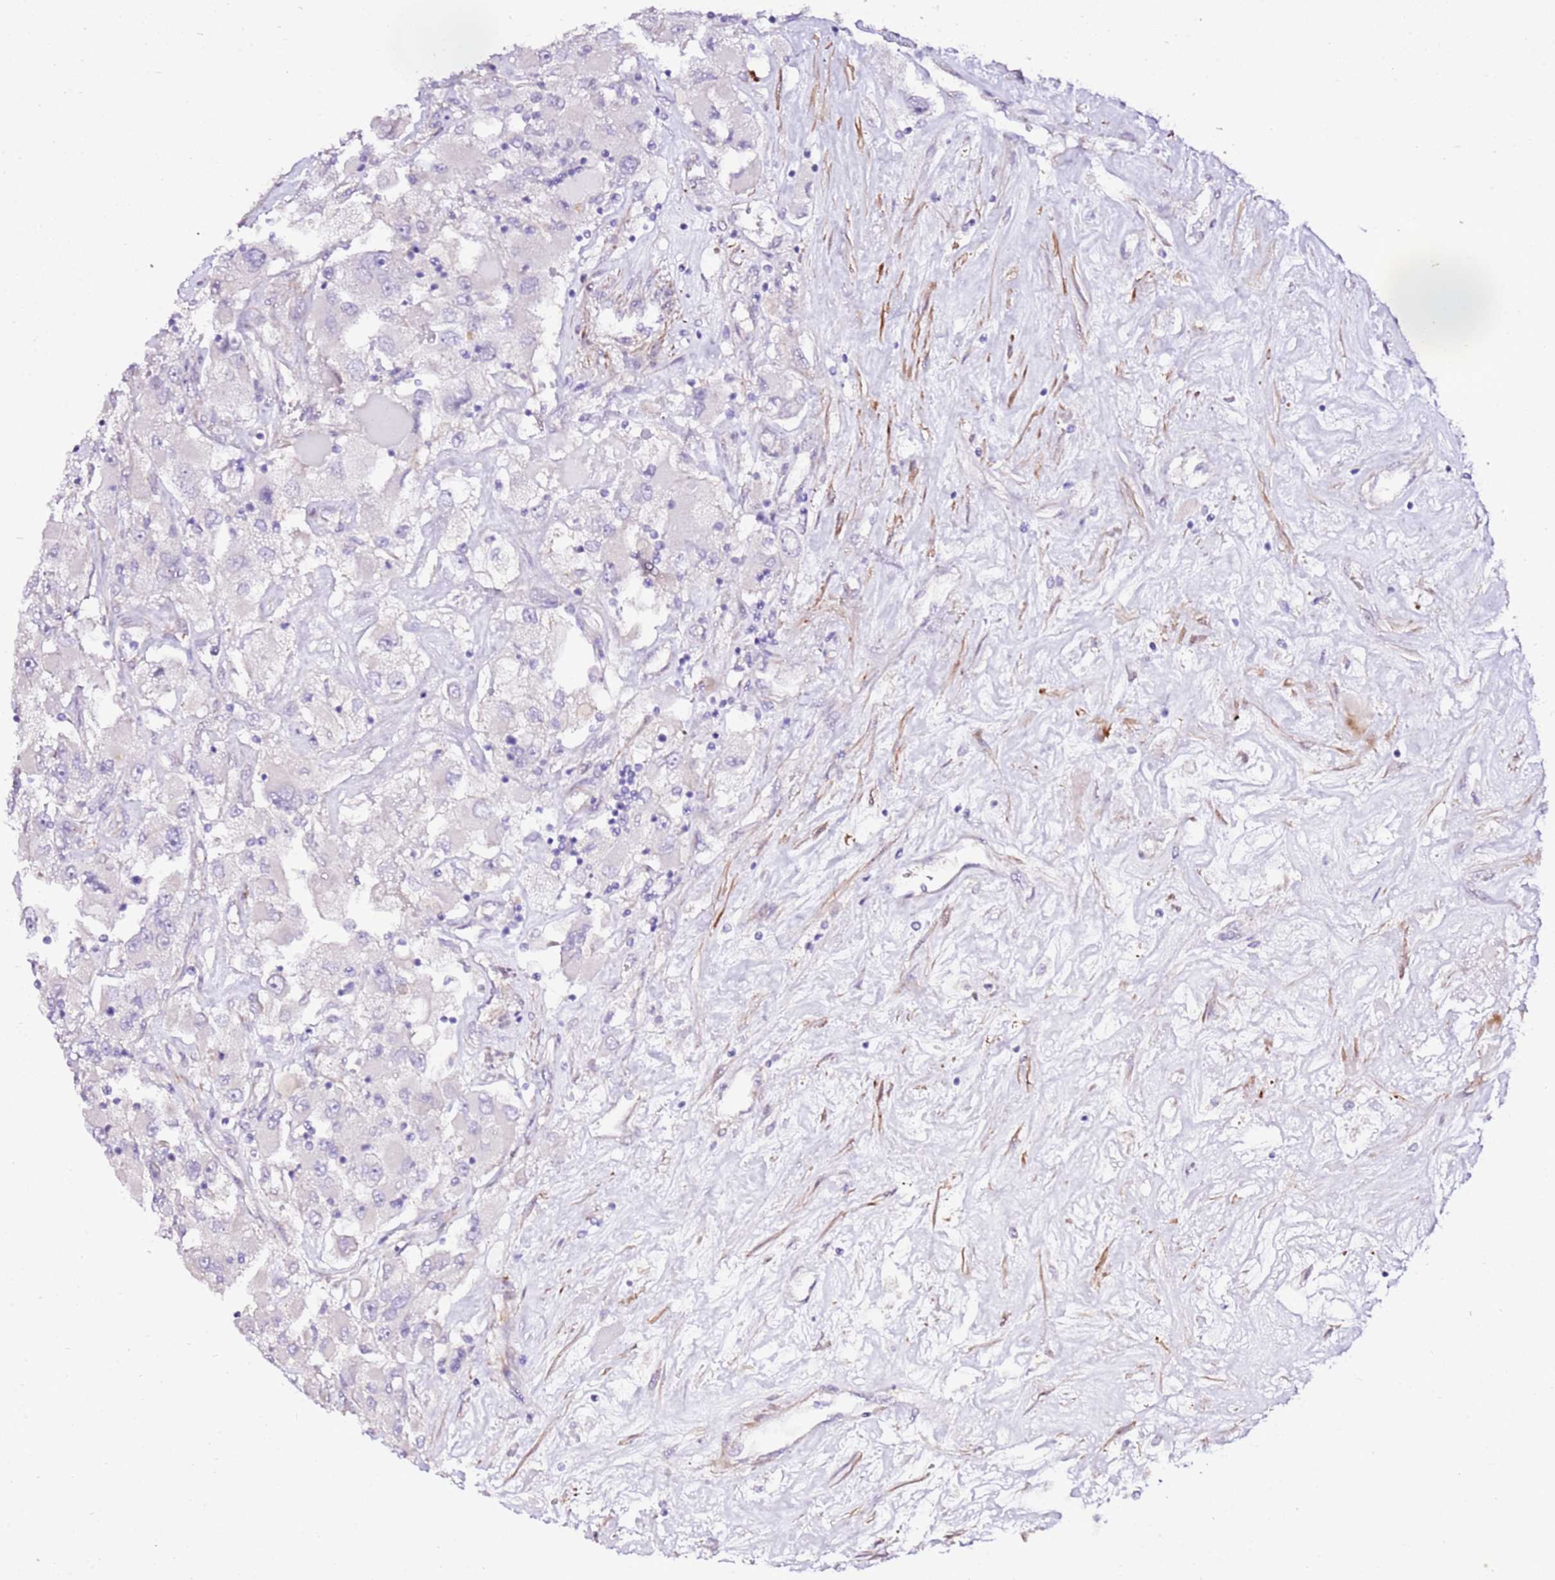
{"staining": {"intensity": "negative", "quantity": "none", "location": "none"}, "tissue": "renal cancer", "cell_type": "Tumor cells", "image_type": "cancer", "snomed": [{"axis": "morphology", "description": "Adenocarcinoma, NOS"}, {"axis": "topography", "description": "Kidney"}], "caption": "The histopathology image shows no staining of tumor cells in adenocarcinoma (renal). (DAB immunohistochemistry (IHC) with hematoxylin counter stain).", "gene": "ART5", "patient": {"sex": "female", "age": 52}}